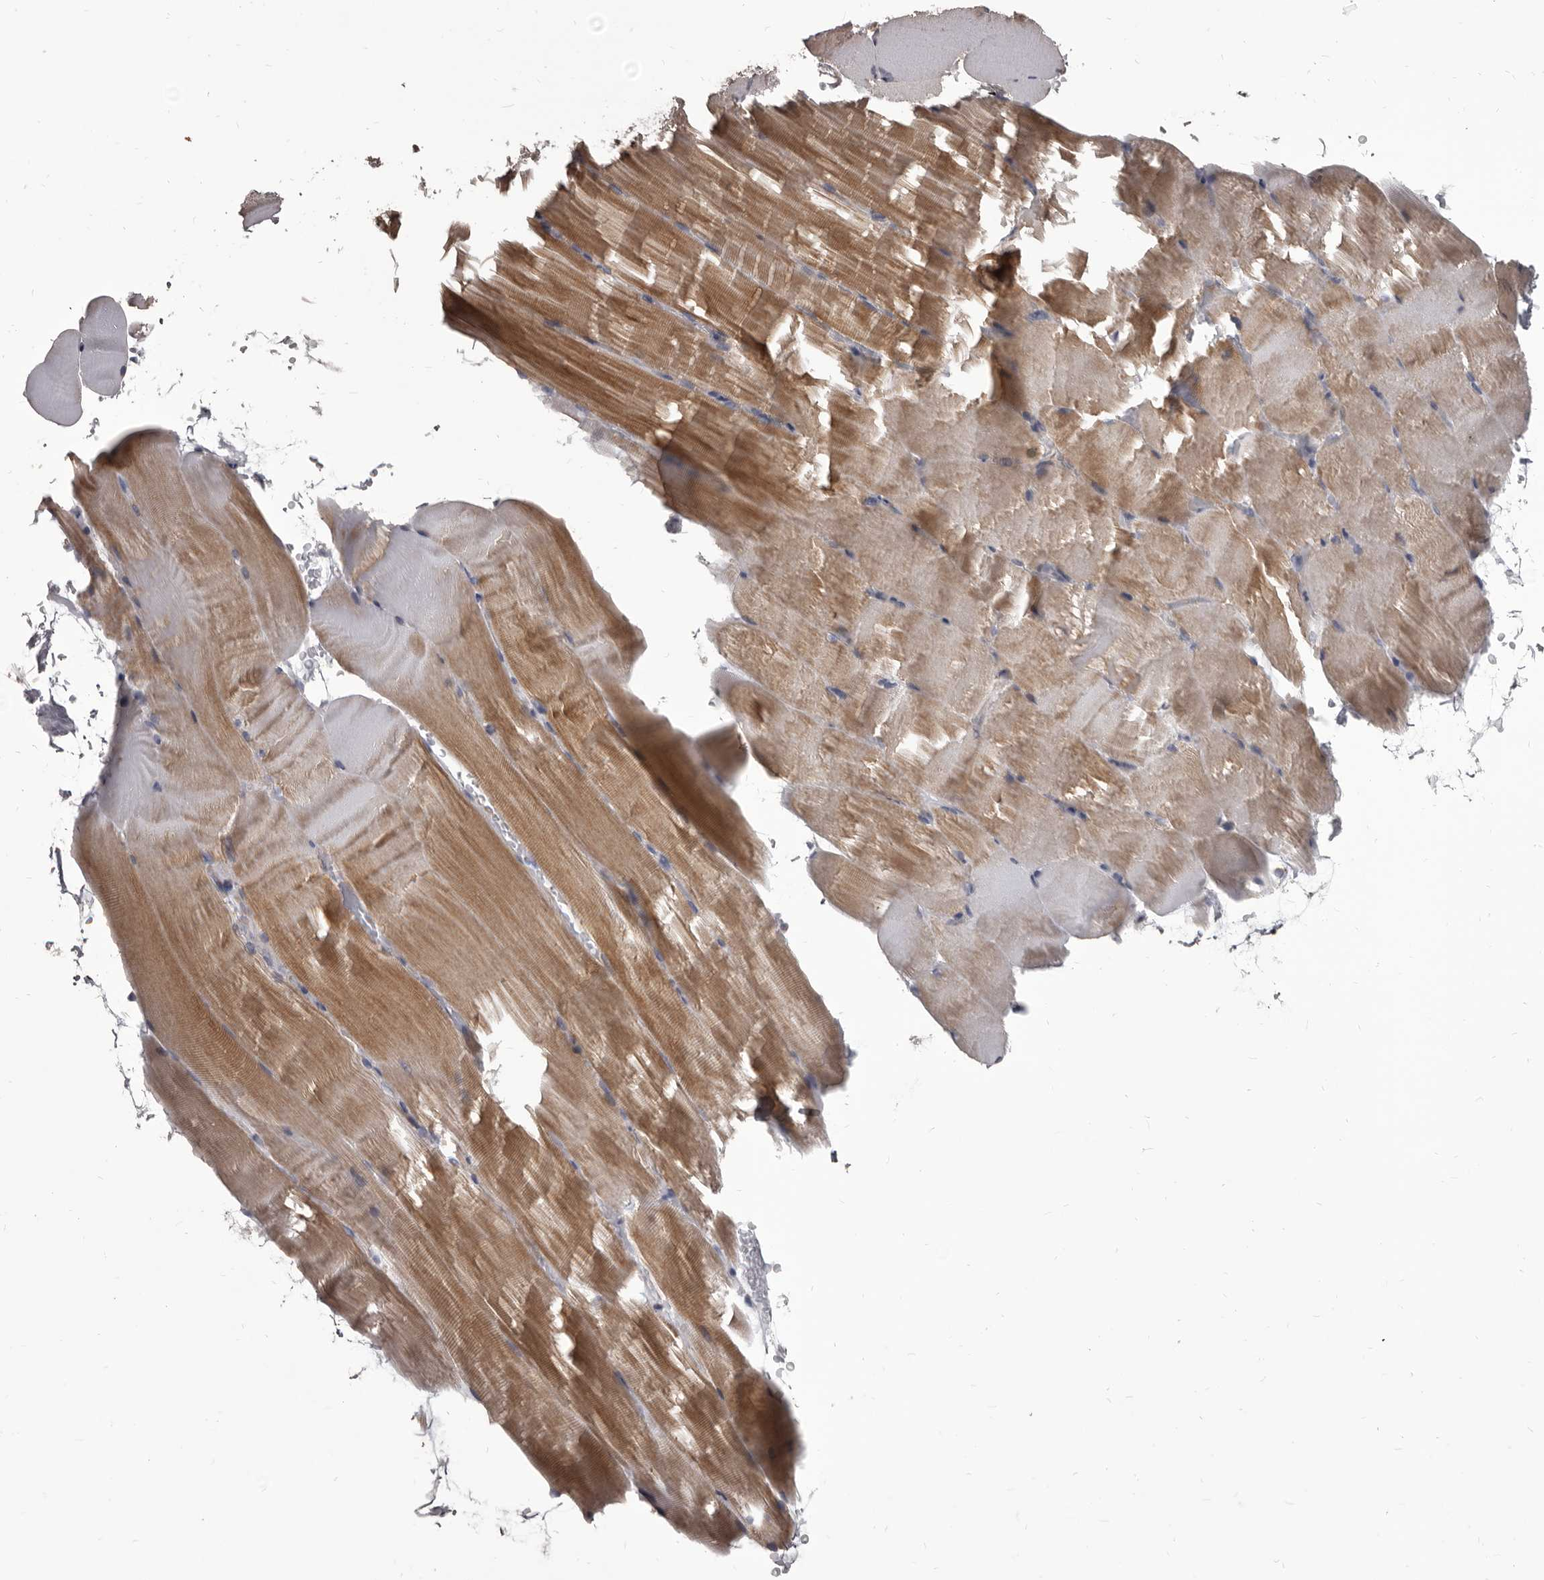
{"staining": {"intensity": "moderate", "quantity": "25%-75%", "location": "cytoplasmic/membranous"}, "tissue": "skeletal muscle", "cell_type": "Myocytes", "image_type": "normal", "snomed": [{"axis": "morphology", "description": "Normal tissue, NOS"}, {"axis": "topography", "description": "Skeletal muscle"}, {"axis": "topography", "description": "Parathyroid gland"}], "caption": "Protein analysis of benign skeletal muscle demonstrates moderate cytoplasmic/membranous staining in approximately 25%-75% of myocytes. (DAB IHC with brightfield microscopy, high magnification).", "gene": "ALDH5A1", "patient": {"sex": "female", "age": 37}}